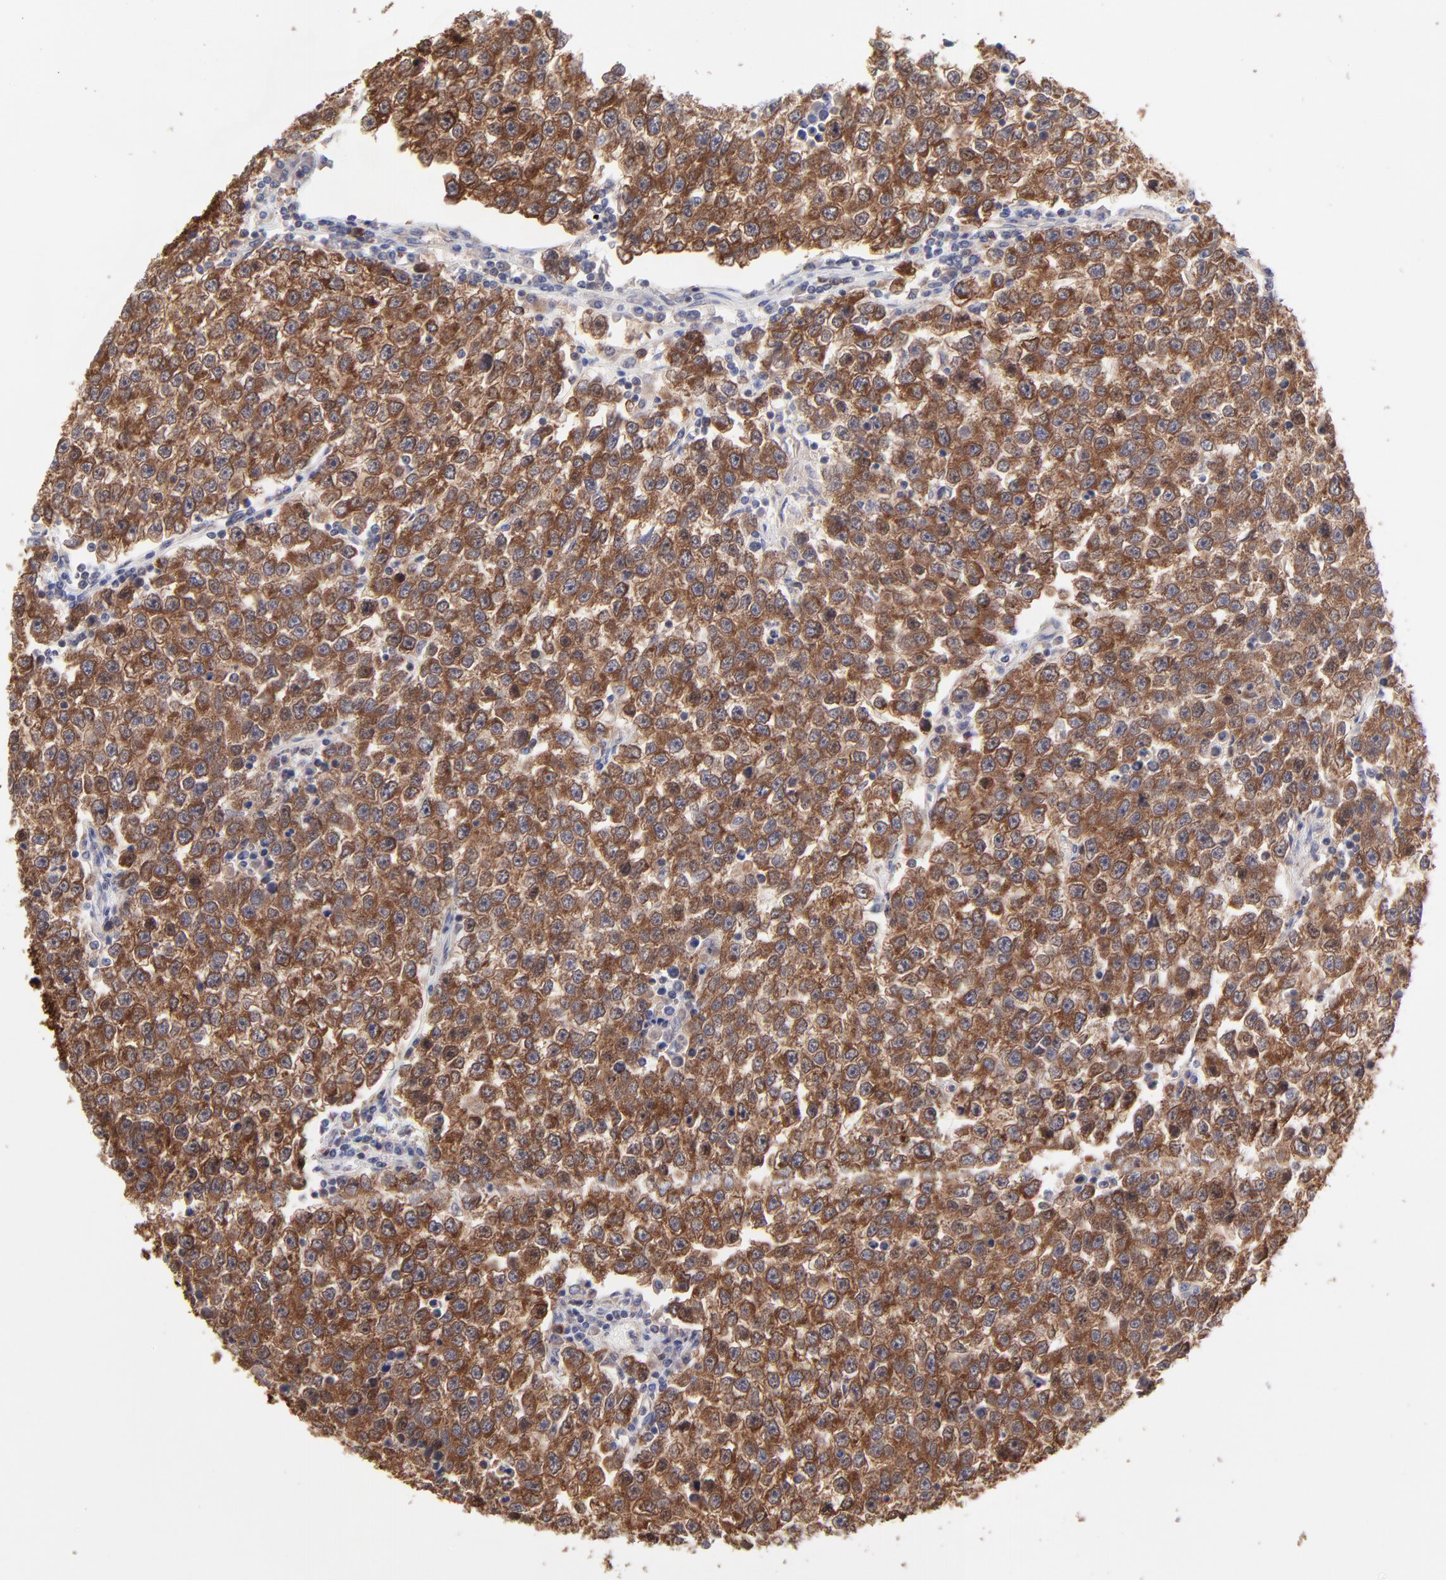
{"staining": {"intensity": "strong", "quantity": ">75%", "location": "cytoplasmic/membranous"}, "tissue": "testis cancer", "cell_type": "Tumor cells", "image_type": "cancer", "snomed": [{"axis": "morphology", "description": "Seminoma, NOS"}, {"axis": "topography", "description": "Testis"}], "caption": "The image reveals staining of testis cancer, revealing strong cytoplasmic/membranous protein positivity (brown color) within tumor cells. (brown staining indicates protein expression, while blue staining denotes nuclei).", "gene": "GART", "patient": {"sex": "male", "age": 36}}